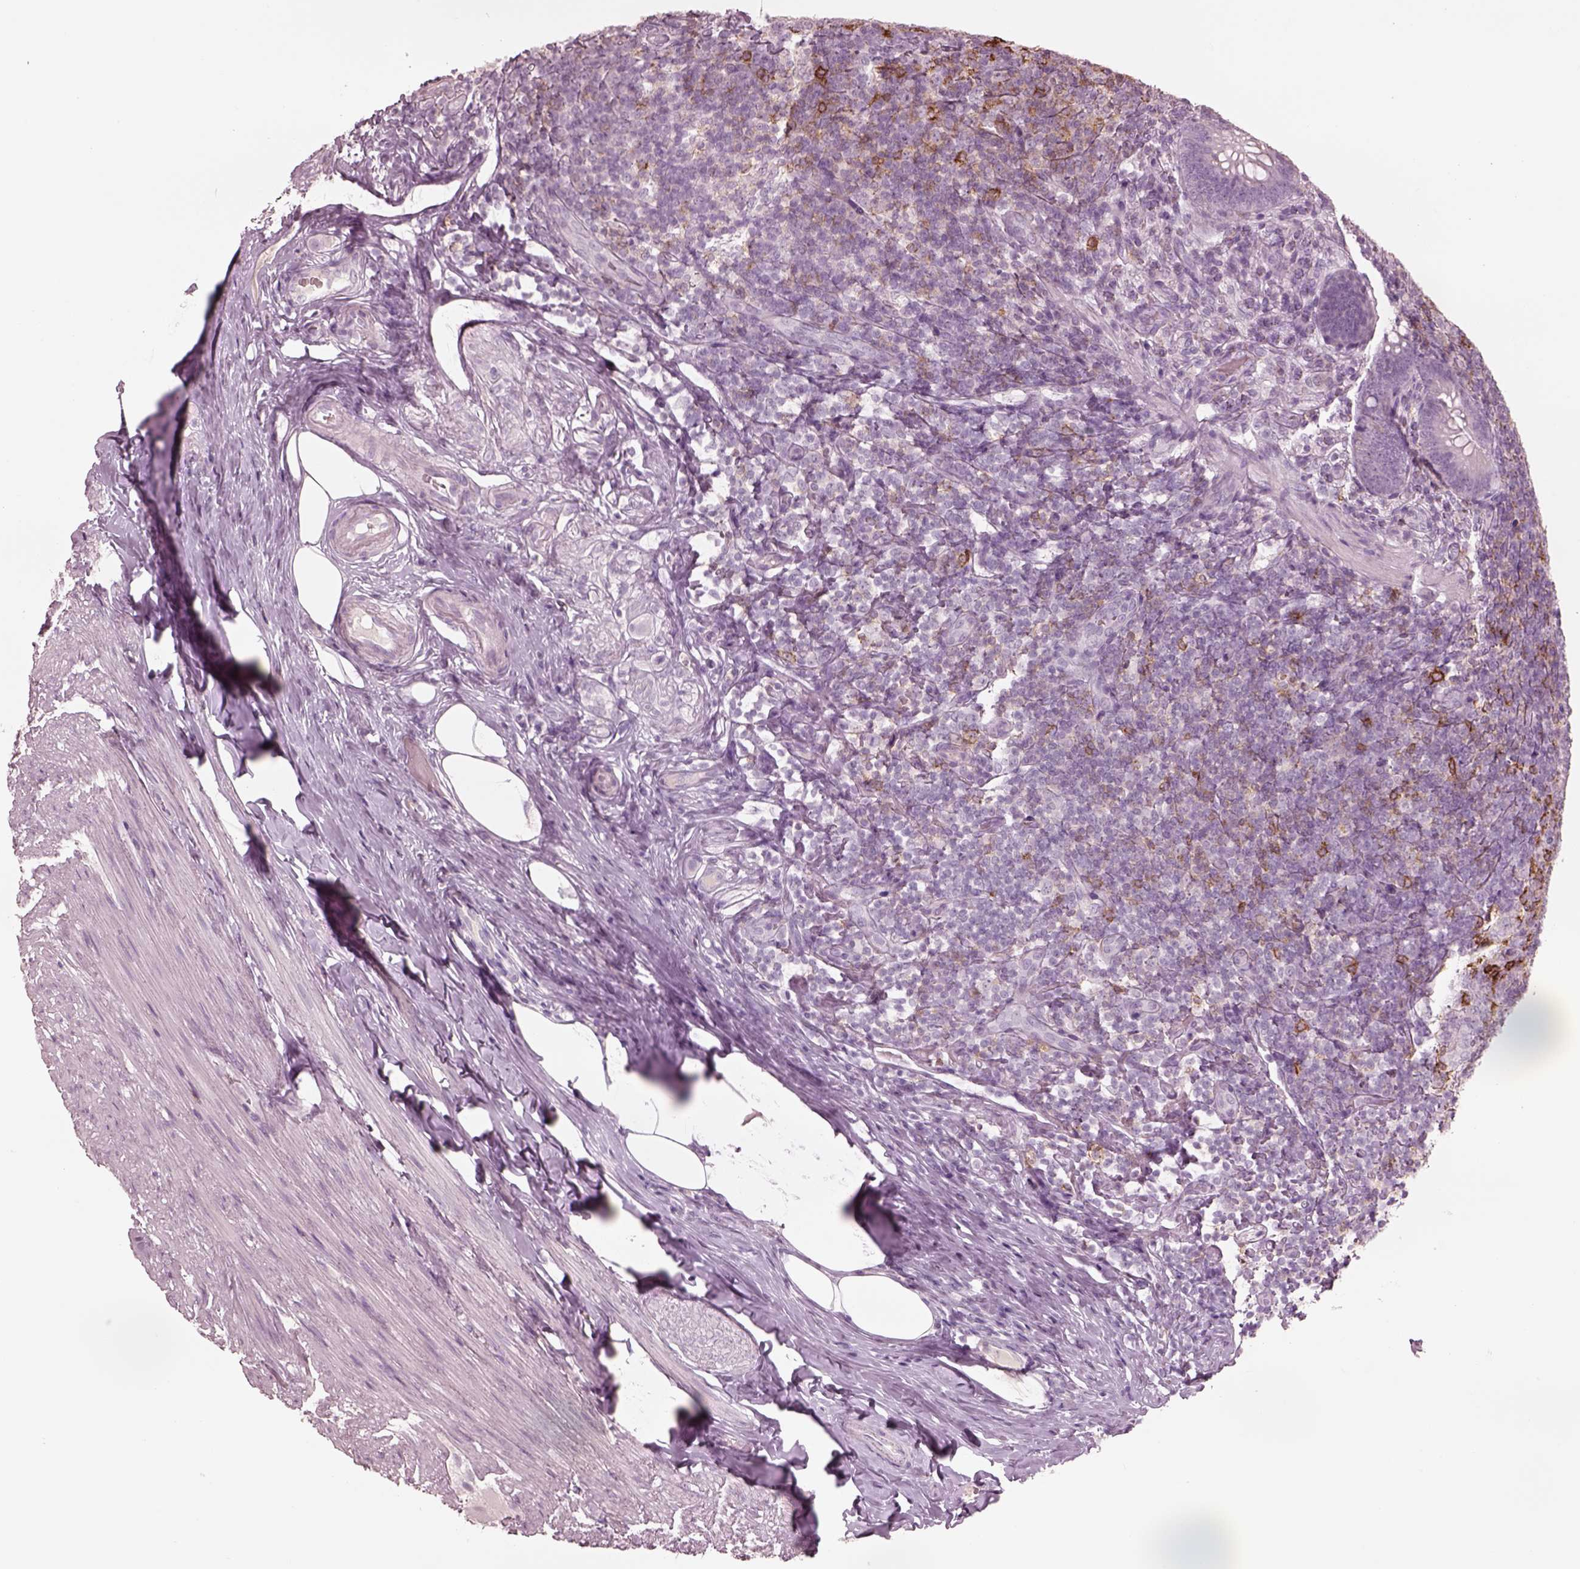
{"staining": {"intensity": "negative", "quantity": "none", "location": "none"}, "tissue": "appendix", "cell_type": "Glandular cells", "image_type": "normal", "snomed": [{"axis": "morphology", "description": "Normal tissue, NOS"}, {"axis": "topography", "description": "Appendix"}], "caption": "Appendix was stained to show a protein in brown. There is no significant expression in glandular cells. (DAB immunohistochemistry (IHC), high magnification).", "gene": "PDCD1", "patient": {"sex": "male", "age": 47}}